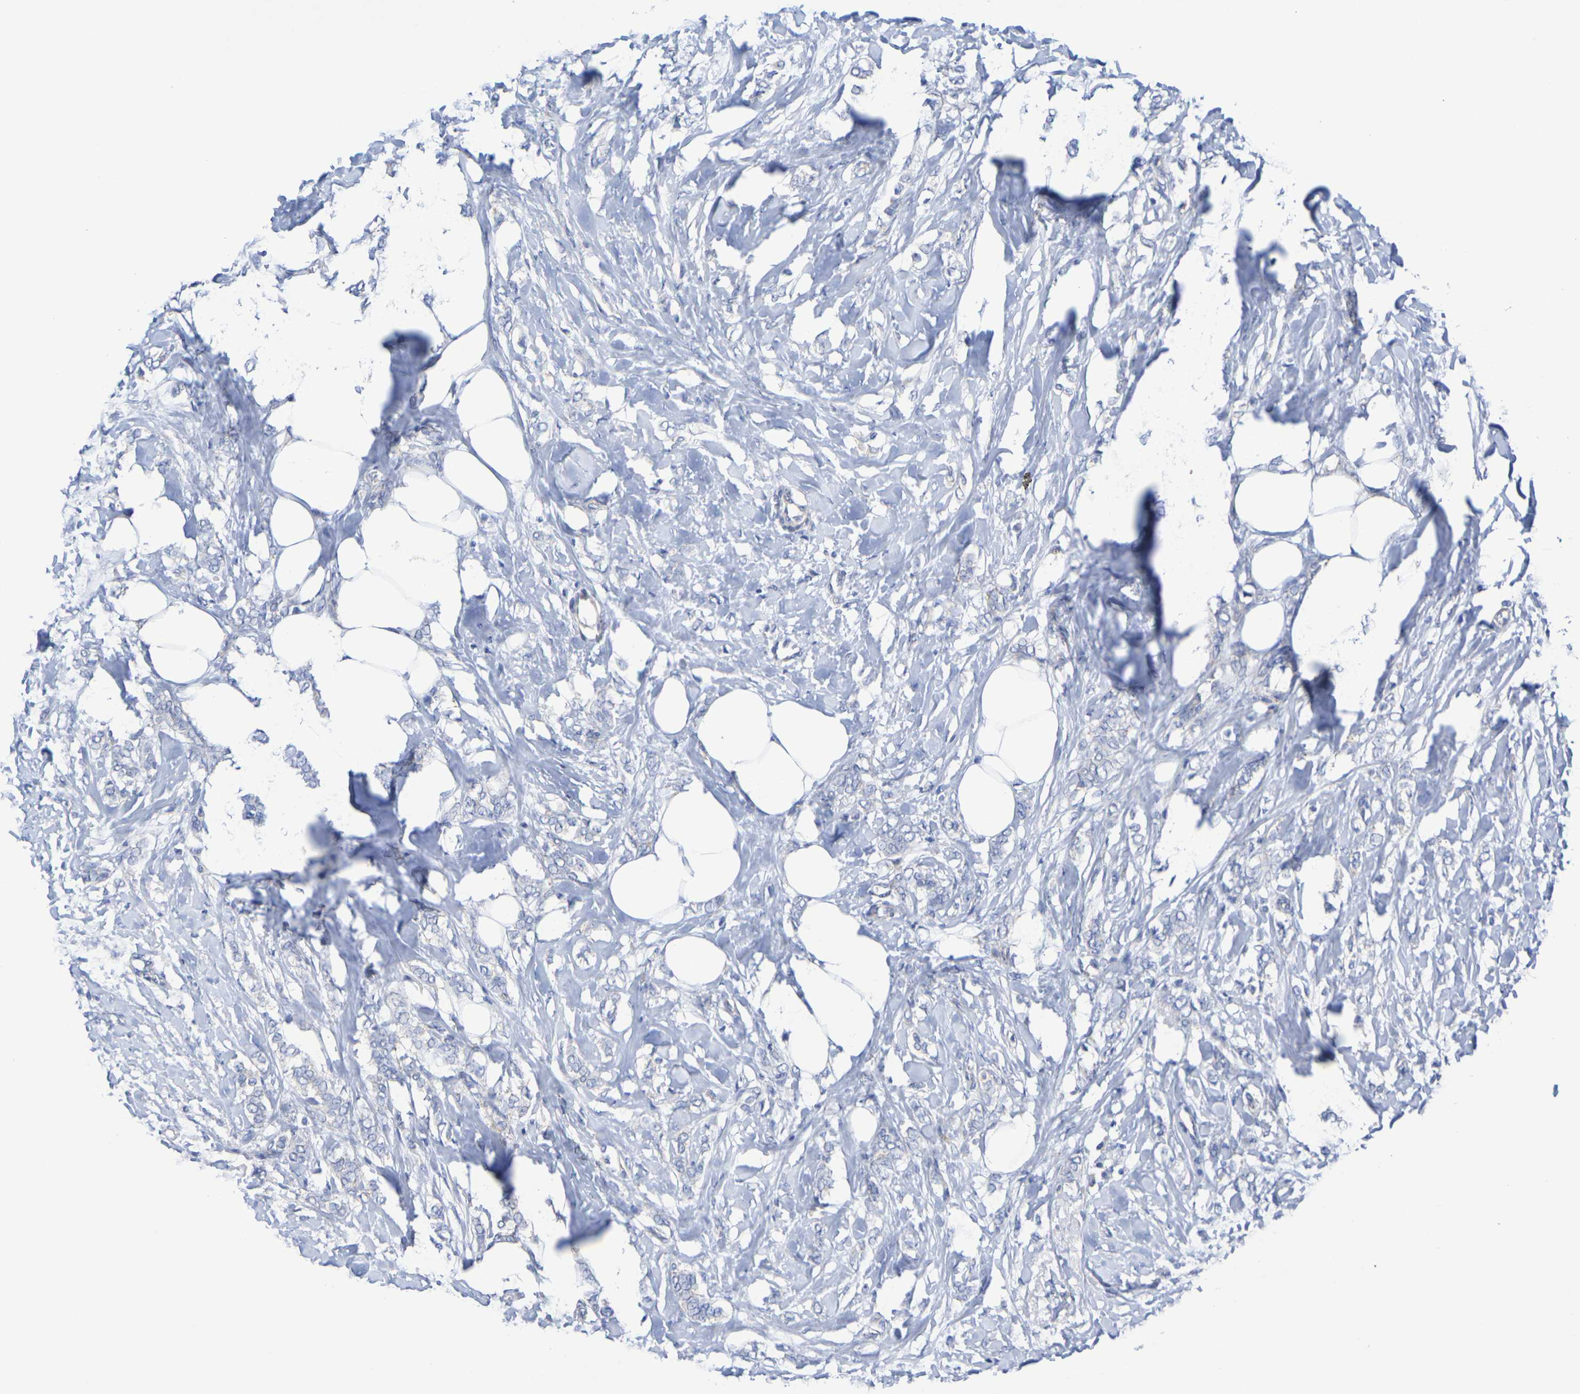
{"staining": {"intensity": "negative", "quantity": "none", "location": "none"}, "tissue": "breast cancer", "cell_type": "Tumor cells", "image_type": "cancer", "snomed": [{"axis": "morphology", "description": "Lobular carcinoma, in situ"}, {"axis": "morphology", "description": "Lobular carcinoma"}, {"axis": "topography", "description": "Breast"}], "caption": "A histopathology image of human breast cancer is negative for staining in tumor cells.", "gene": "TMCC3", "patient": {"sex": "female", "age": 41}}